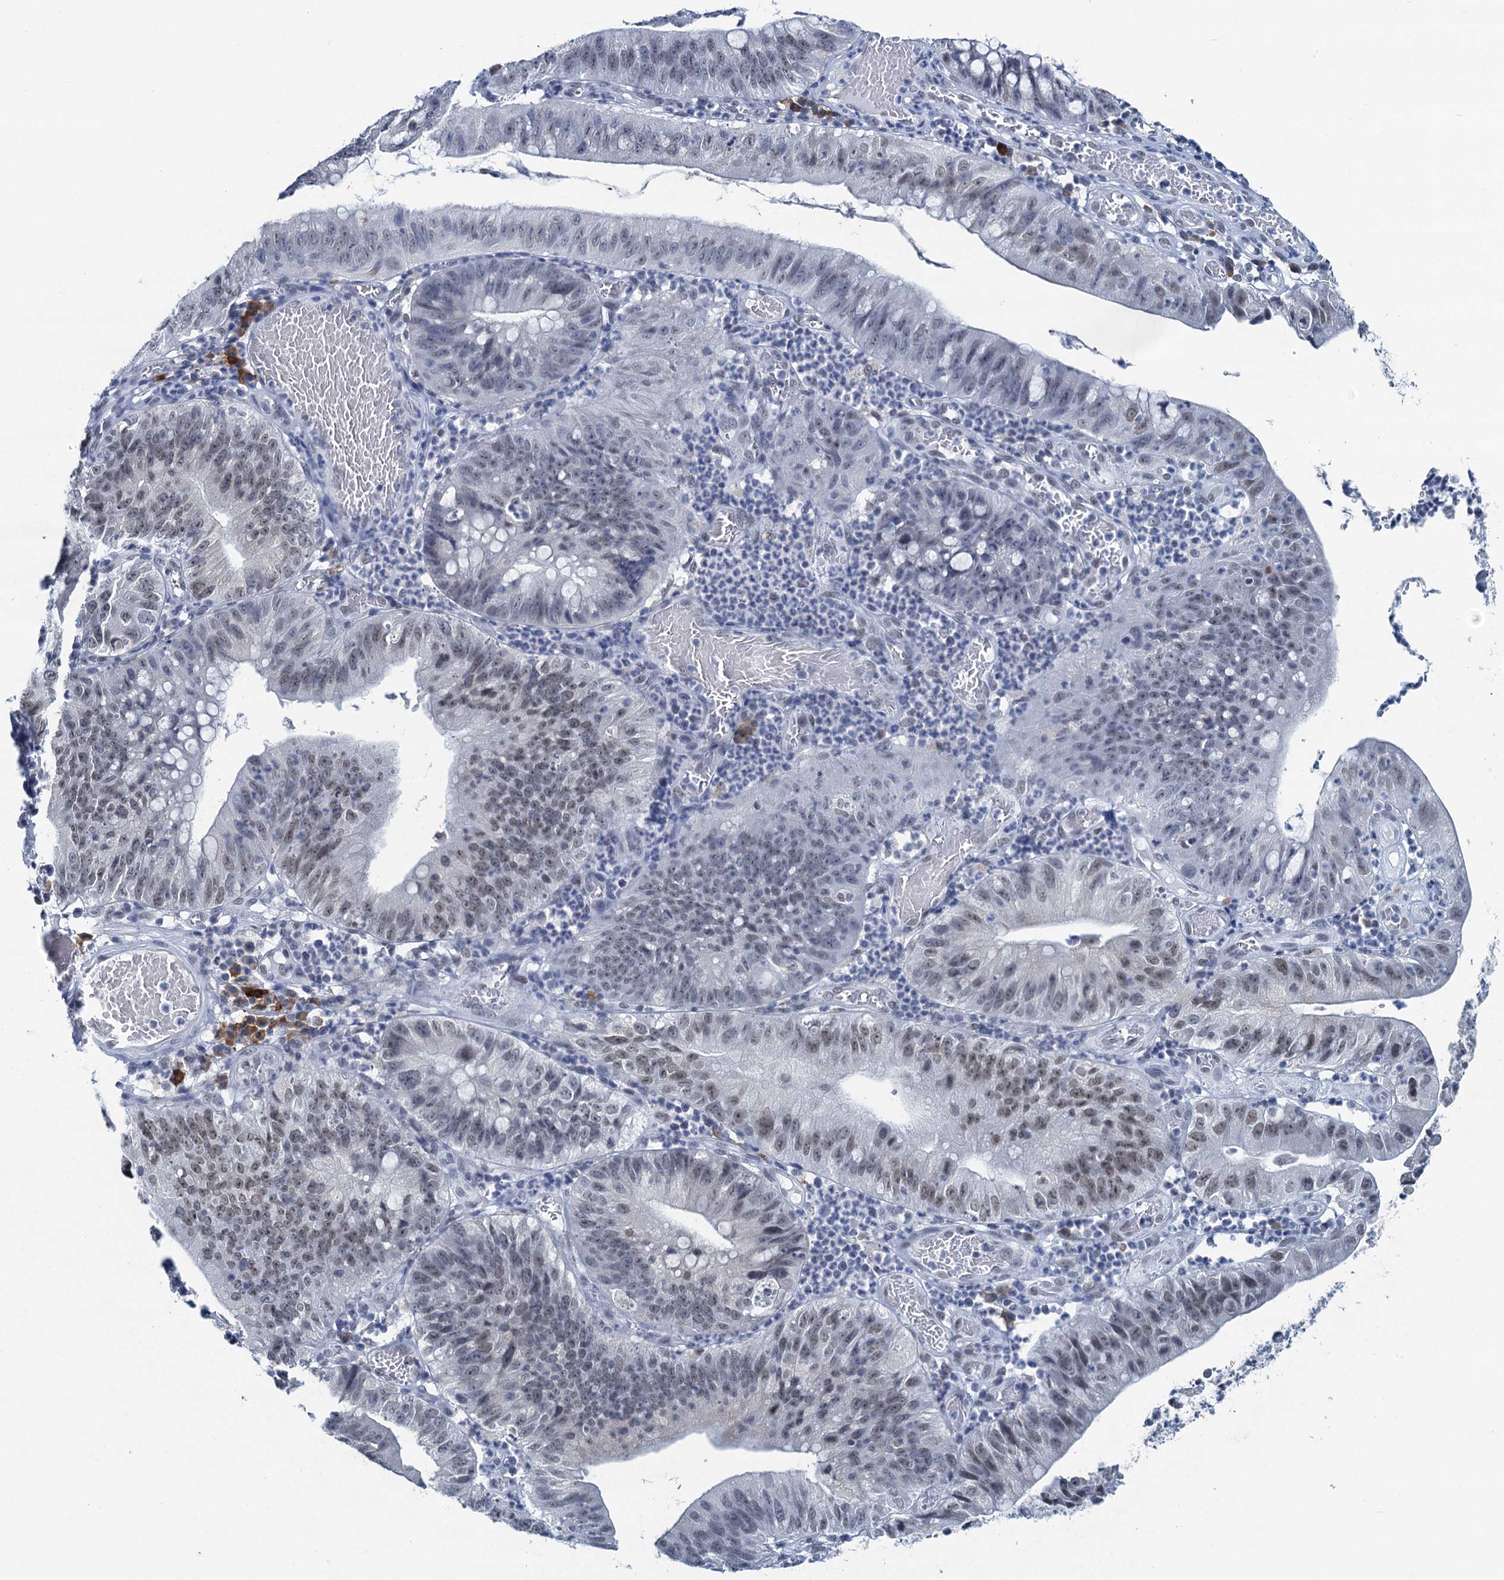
{"staining": {"intensity": "weak", "quantity": "25%-75%", "location": "nuclear"}, "tissue": "stomach cancer", "cell_type": "Tumor cells", "image_type": "cancer", "snomed": [{"axis": "morphology", "description": "Adenocarcinoma, NOS"}, {"axis": "topography", "description": "Stomach"}], "caption": "Stomach cancer stained with IHC demonstrates weak nuclear expression in approximately 25%-75% of tumor cells.", "gene": "HAPSTR1", "patient": {"sex": "male", "age": 59}}